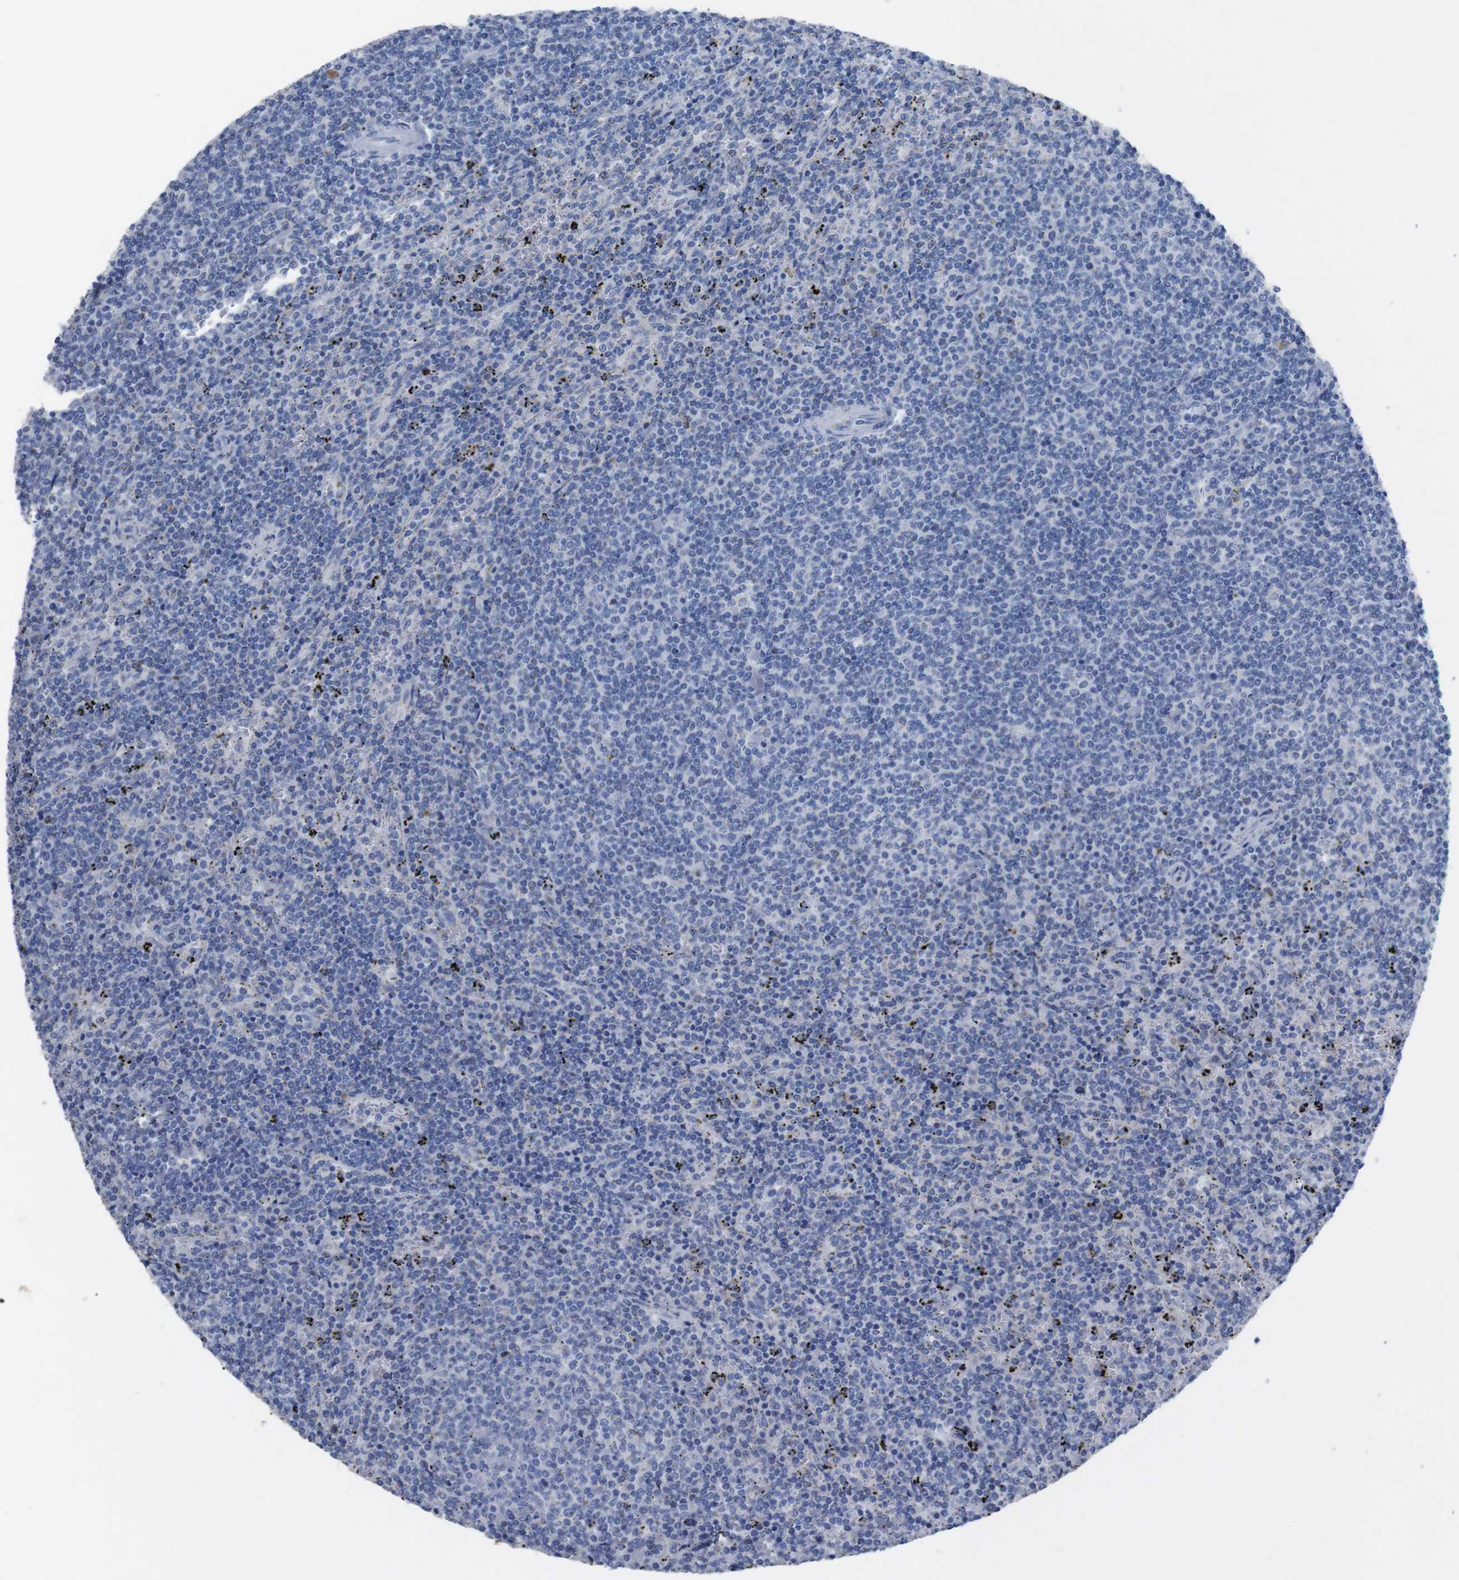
{"staining": {"intensity": "negative", "quantity": "none", "location": "none"}, "tissue": "lymphoma", "cell_type": "Tumor cells", "image_type": "cancer", "snomed": [{"axis": "morphology", "description": "Malignant lymphoma, non-Hodgkin's type, Low grade"}, {"axis": "topography", "description": "Spleen"}], "caption": "A high-resolution photomicrograph shows IHC staining of lymphoma, which exhibits no significant positivity in tumor cells. The staining was performed using DAB (3,3'-diaminobenzidine) to visualize the protein expression in brown, while the nuclei were stained in blue with hematoxylin (Magnification: 20x).", "gene": "GJB2", "patient": {"sex": "female", "age": 50}}